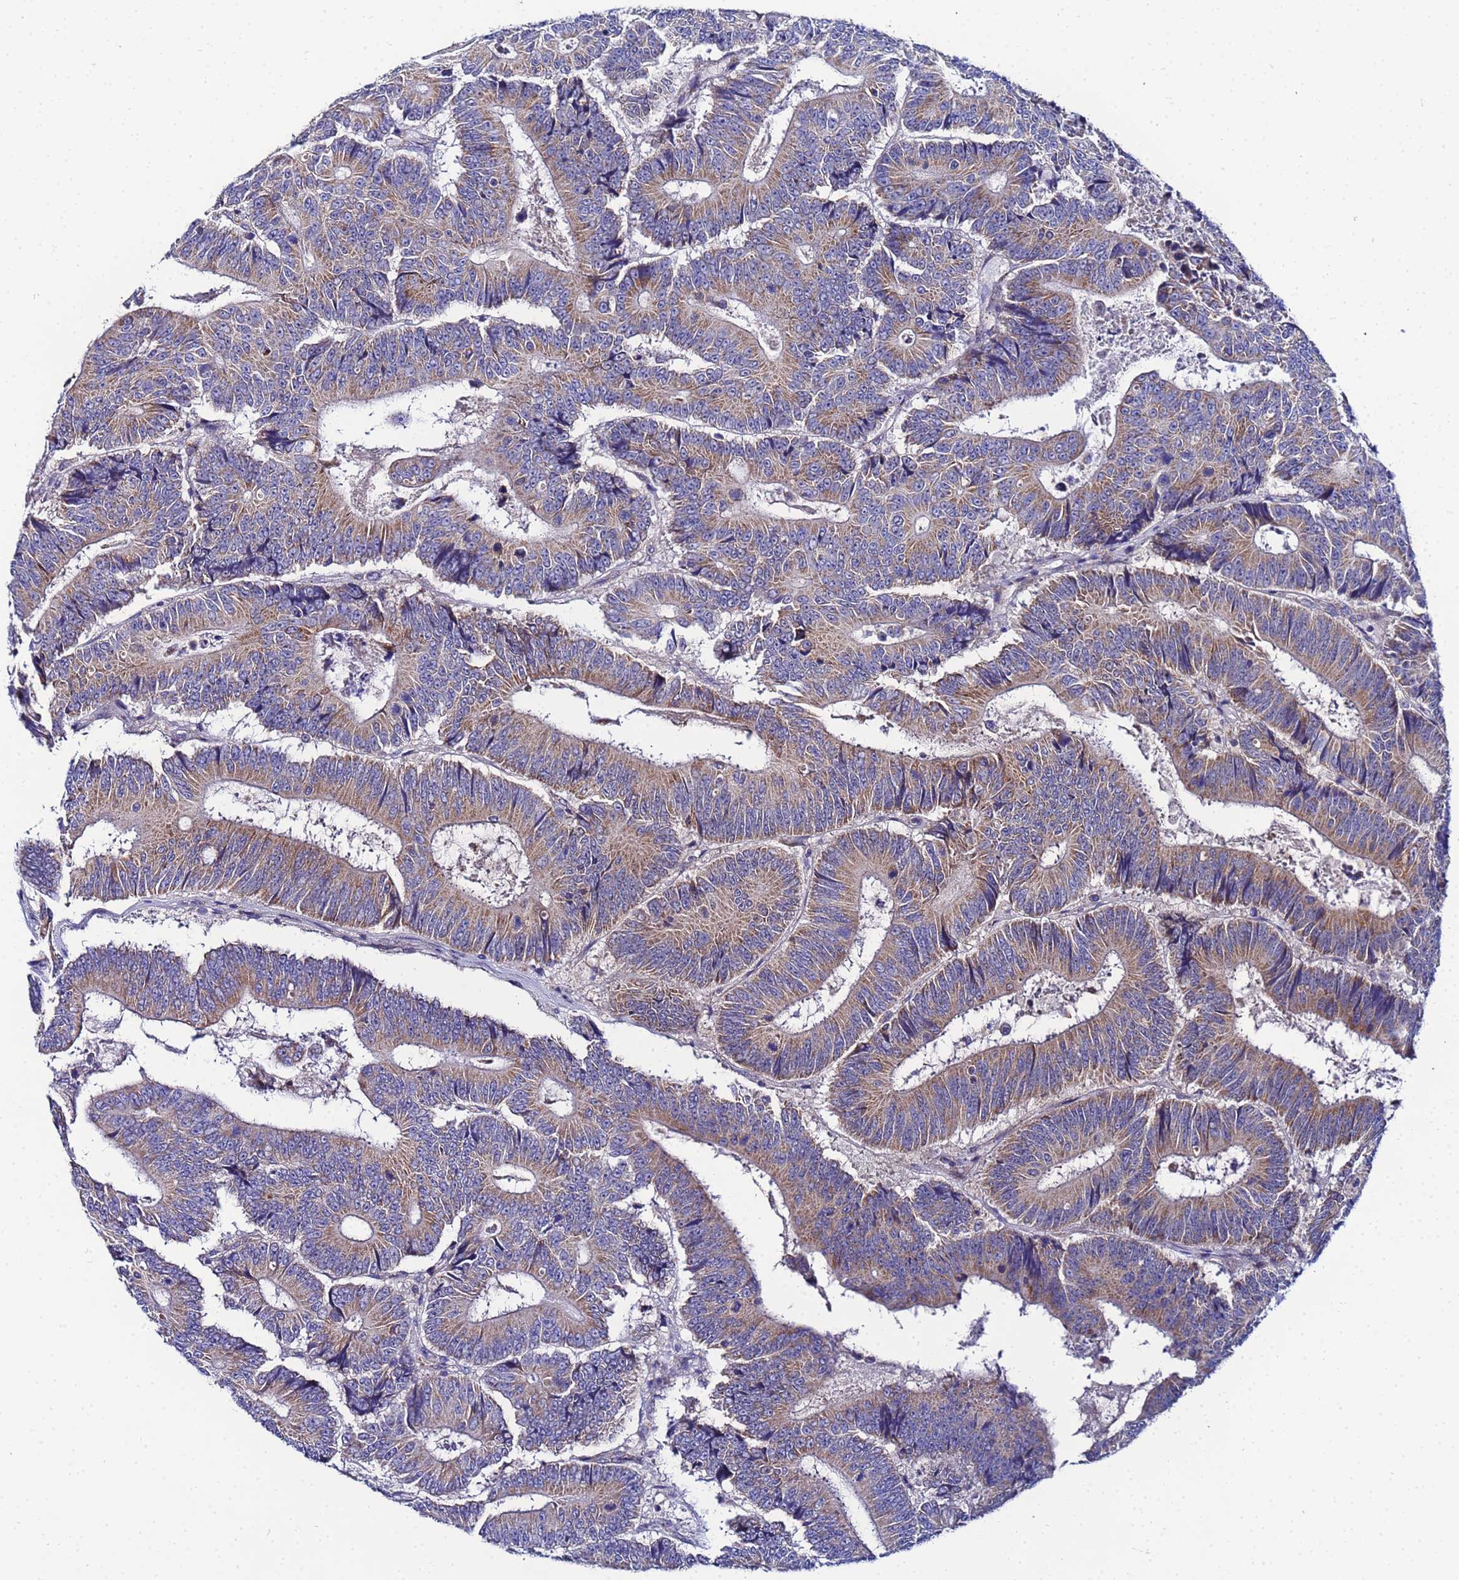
{"staining": {"intensity": "moderate", "quantity": ">75%", "location": "cytoplasmic/membranous"}, "tissue": "colorectal cancer", "cell_type": "Tumor cells", "image_type": "cancer", "snomed": [{"axis": "morphology", "description": "Adenocarcinoma, NOS"}, {"axis": "topography", "description": "Colon"}], "caption": "A brown stain labels moderate cytoplasmic/membranous positivity of a protein in human colorectal adenocarcinoma tumor cells.", "gene": "FAHD2A", "patient": {"sex": "male", "age": 83}}